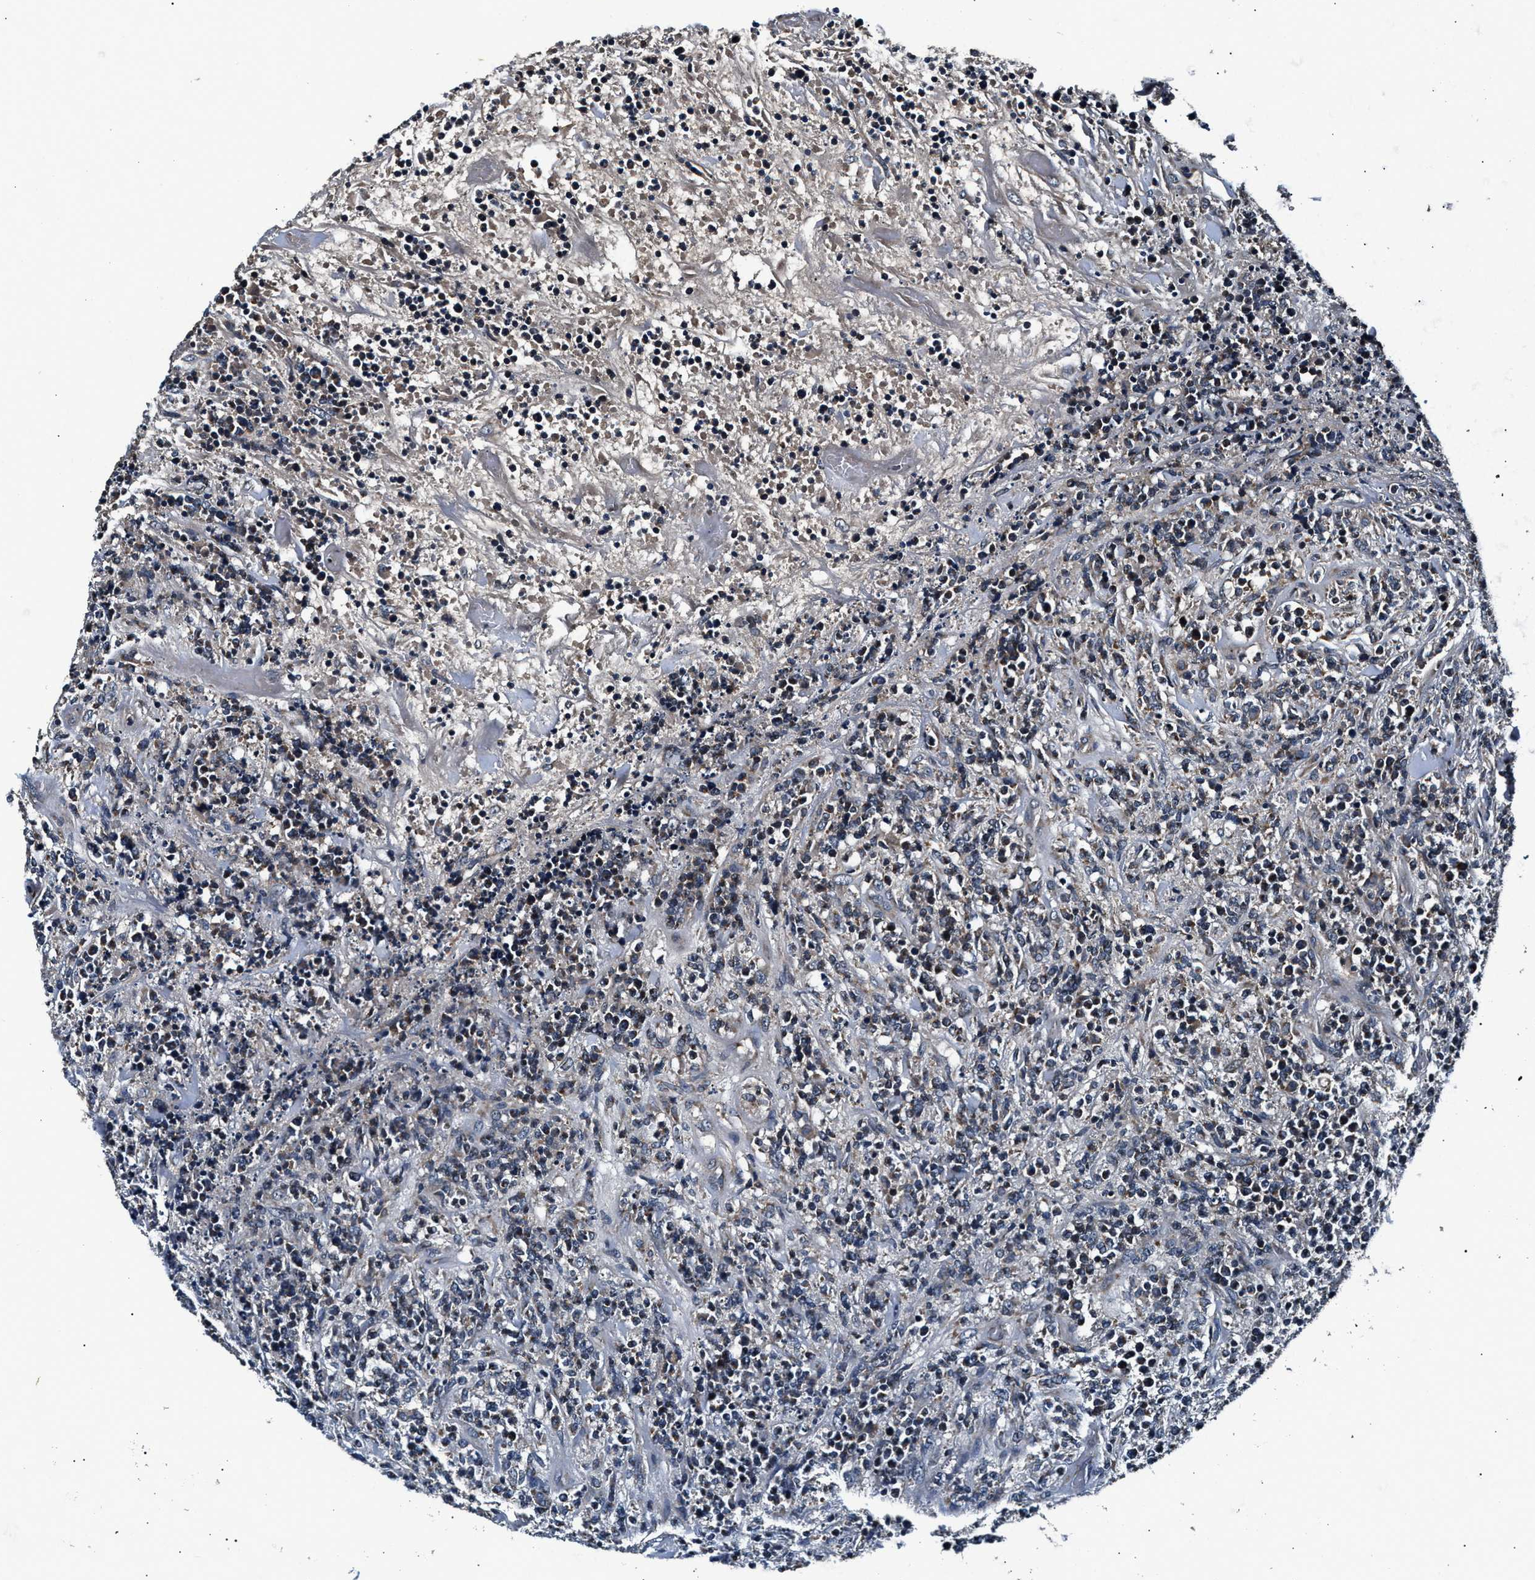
{"staining": {"intensity": "weak", "quantity": "<25%", "location": "cytoplasmic/membranous"}, "tissue": "lymphoma", "cell_type": "Tumor cells", "image_type": "cancer", "snomed": [{"axis": "morphology", "description": "Malignant lymphoma, non-Hodgkin's type, High grade"}, {"axis": "topography", "description": "Soft tissue"}], "caption": "Lymphoma was stained to show a protein in brown. There is no significant staining in tumor cells.", "gene": "IMMT", "patient": {"sex": "male", "age": 18}}